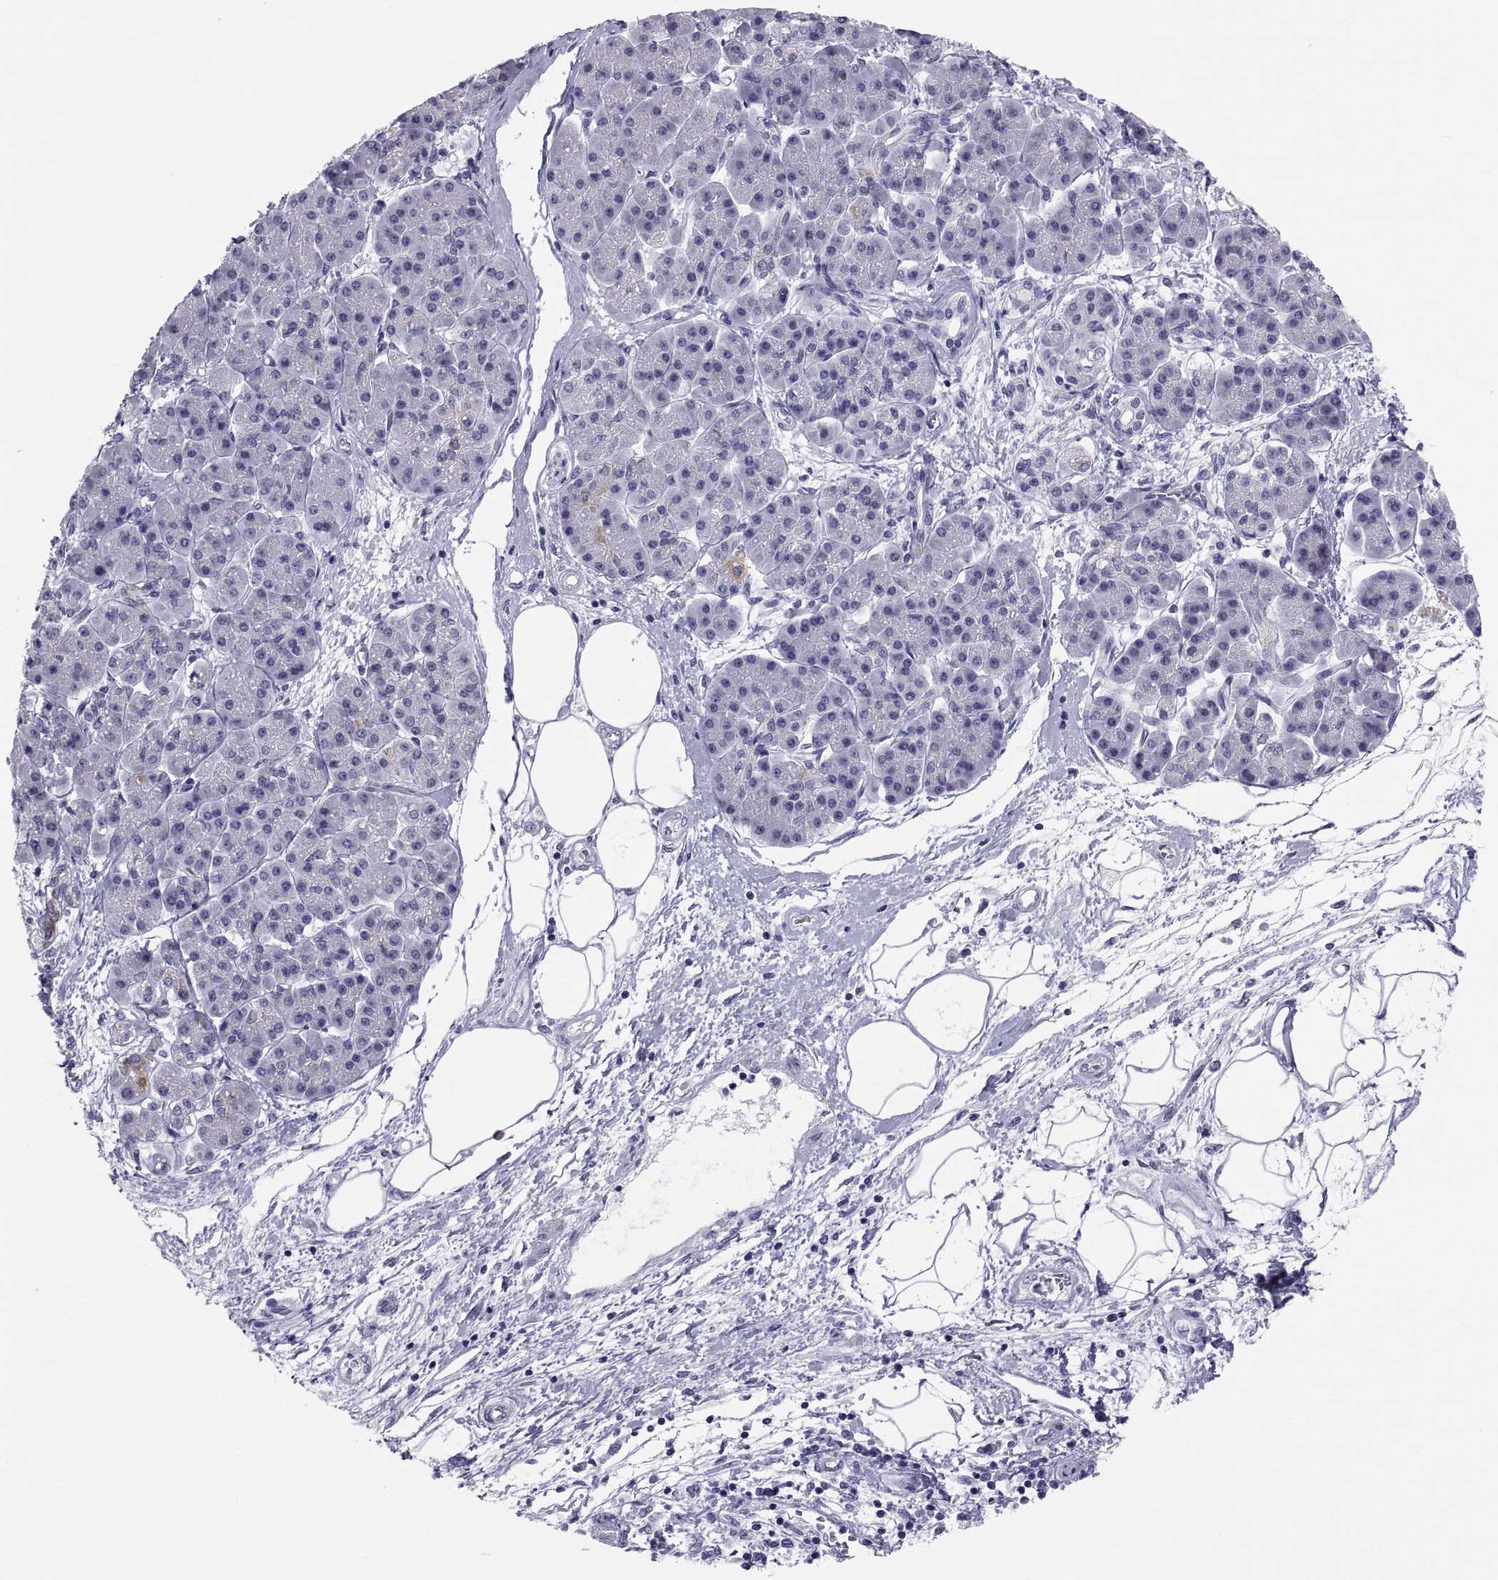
{"staining": {"intensity": "negative", "quantity": "none", "location": "none"}, "tissue": "pancreatic cancer", "cell_type": "Tumor cells", "image_type": "cancer", "snomed": [{"axis": "morphology", "description": "Adenocarcinoma, NOS"}, {"axis": "topography", "description": "Pancreas"}], "caption": "Tumor cells are negative for brown protein staining in pancreatic cancer (adenocarcinoma).", "gene": "FAM170A", "patient": {"sex": "female", "age": 73}}